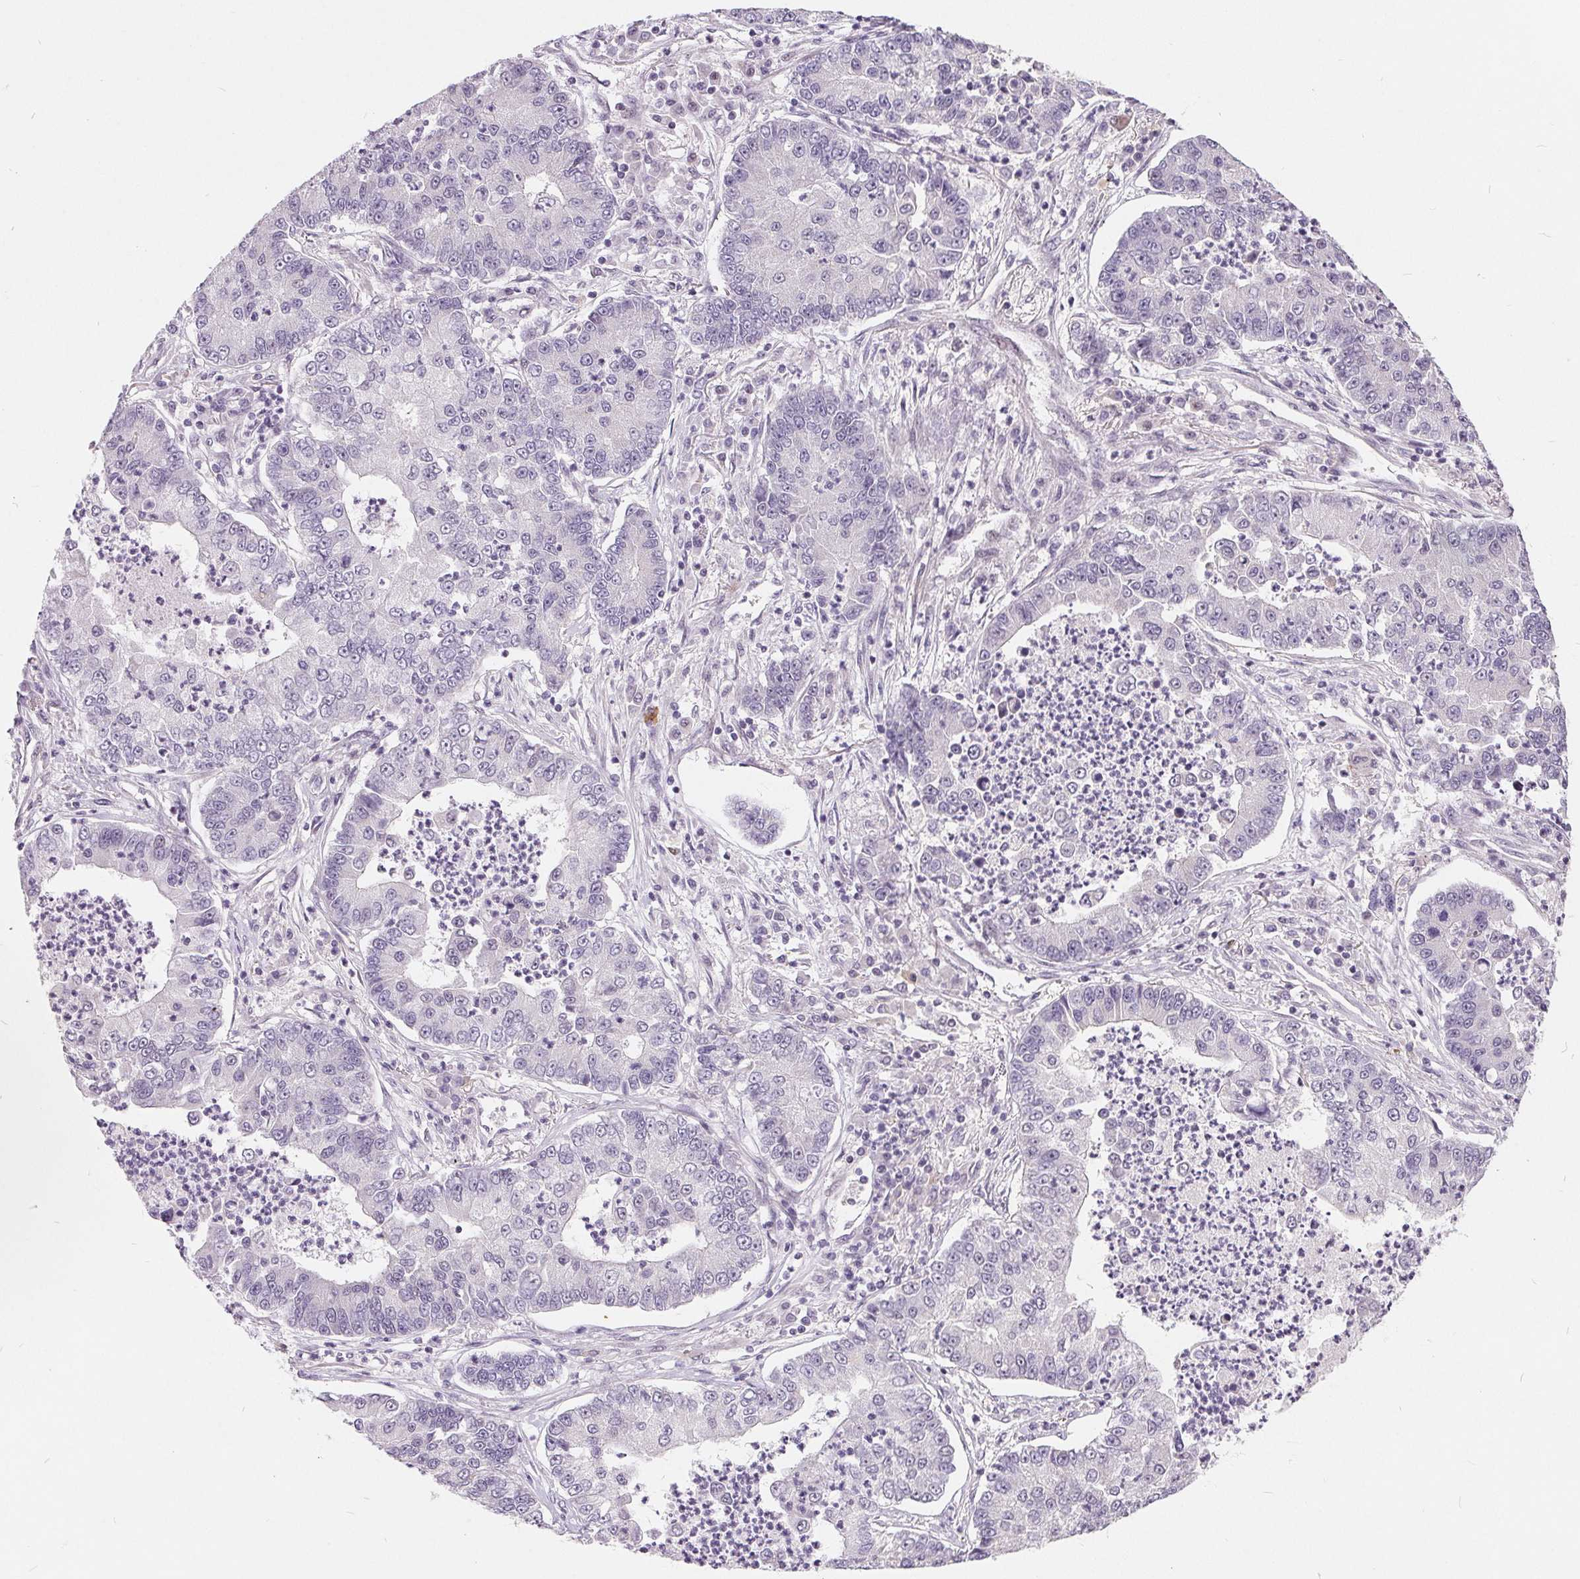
{"staining": {"intensity": "negative", "quantity": "none", "location": "none"}, "tissue": "lung cancer", "cell_type": "Tumor cells", "image_type": "cancer", "snomed": [{"axis": "morphology", "description": "Adenocarcinoma, NOS"}, {"axis": "topography", "description": "Lung"}], "caption": "IHC histopathology image of human lung cancer (adenocarcinoma) stained for a protein (brown), which demonstrates no positivity in tumor cells. (DAB IHC, high magnification).", "gene": "NRG2", "patient": {"sex": "female", "age": 57}}